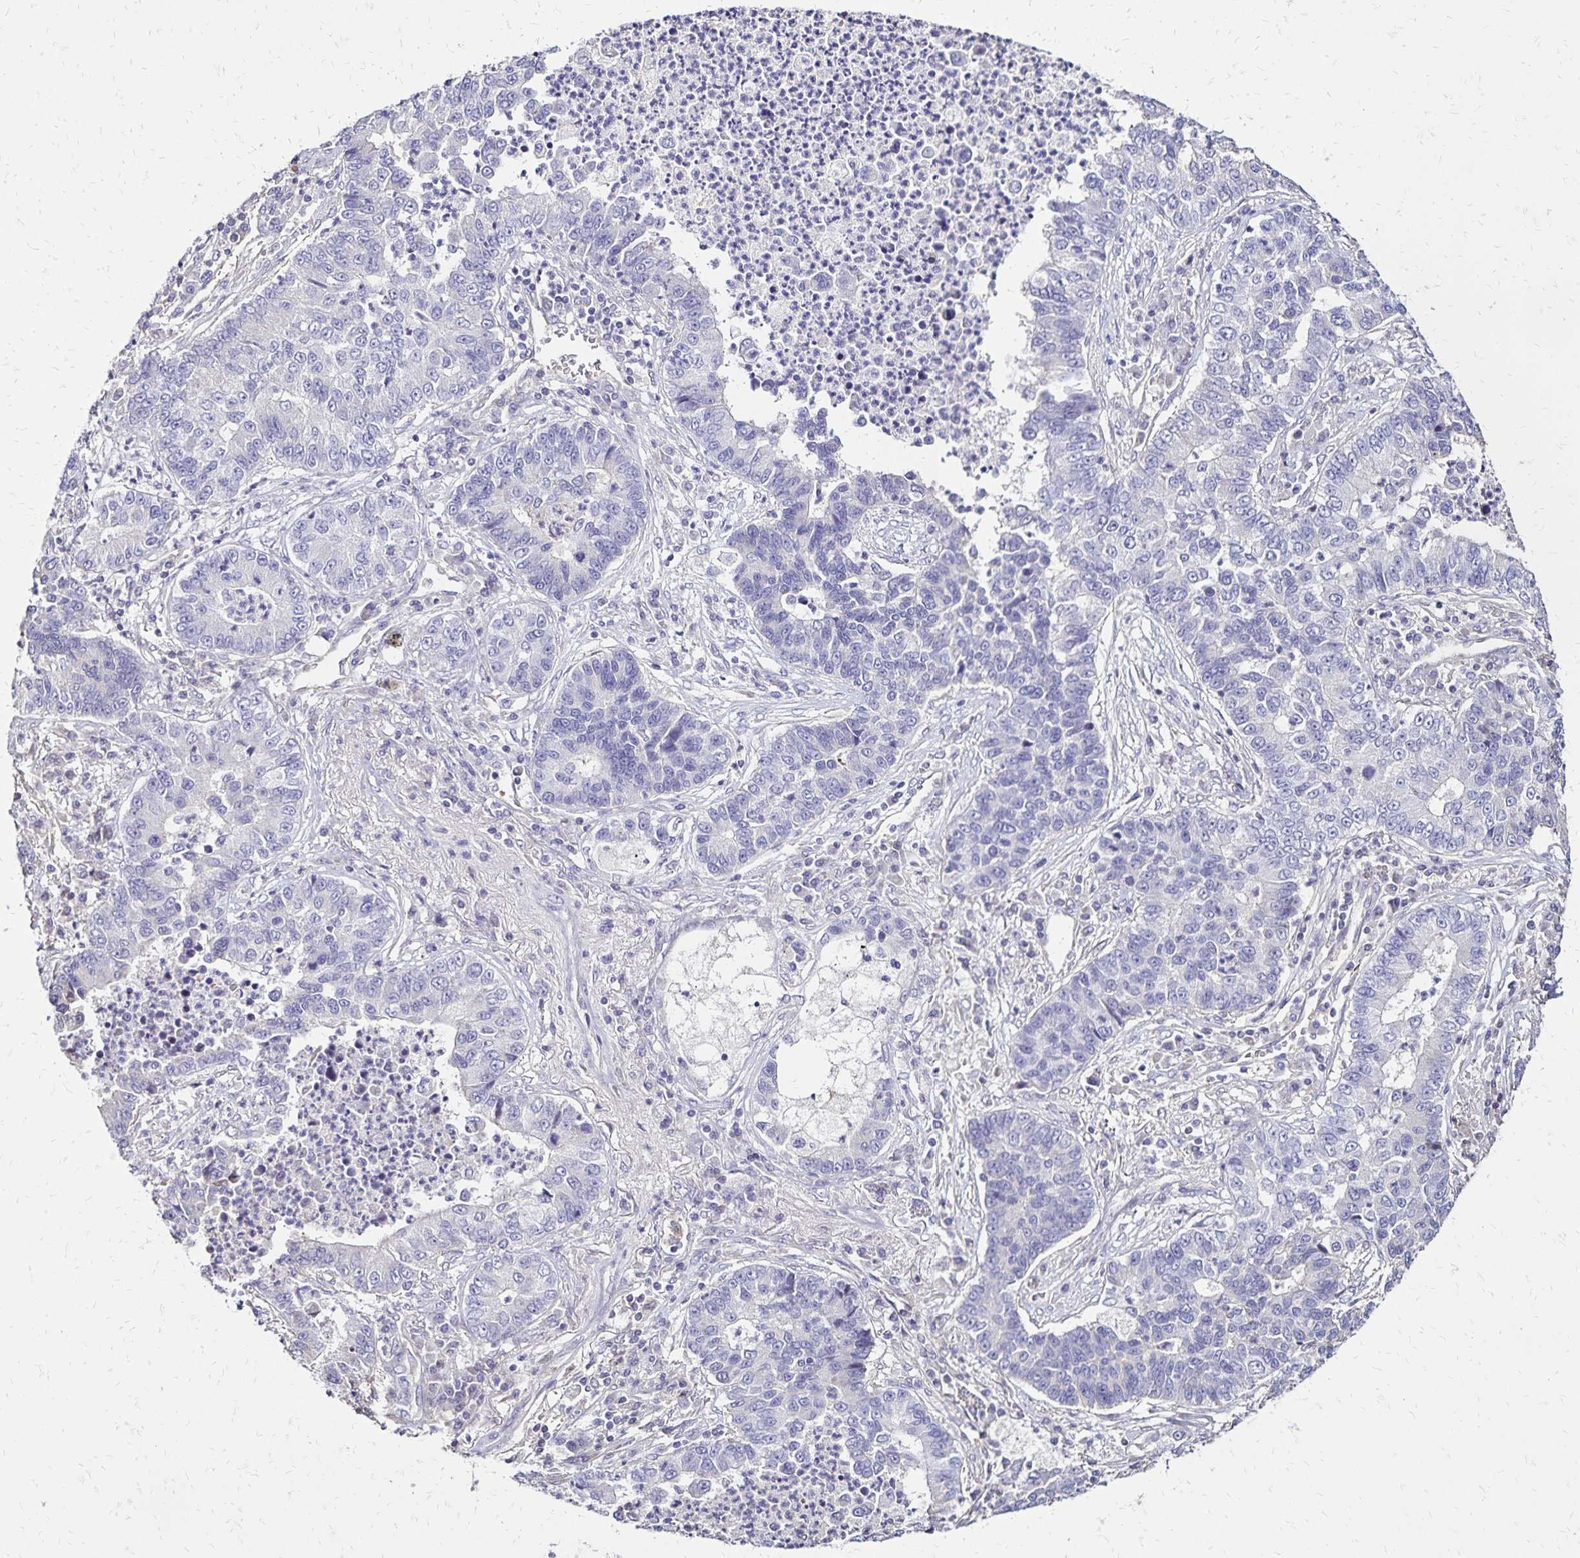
{"staining": {"intensity": "negative", "quantity": "none", "location": "none"}, "tissue": "lung cancer", "cell_type": "Tumor cells", "image_type": "cancer", "snomed": [{"axis": "morphology", "description": "Adenocarcinoma, NOS"}, {"axis": "topography", "description": "Lung"}], "caption": "DAB immunohistochemical staining of human lung cancer (adenocarcinoma) demonstrates no significant expression in tumor cells.", "gene": "KISS1", "patient": {"sex": "female", "age": 57}}